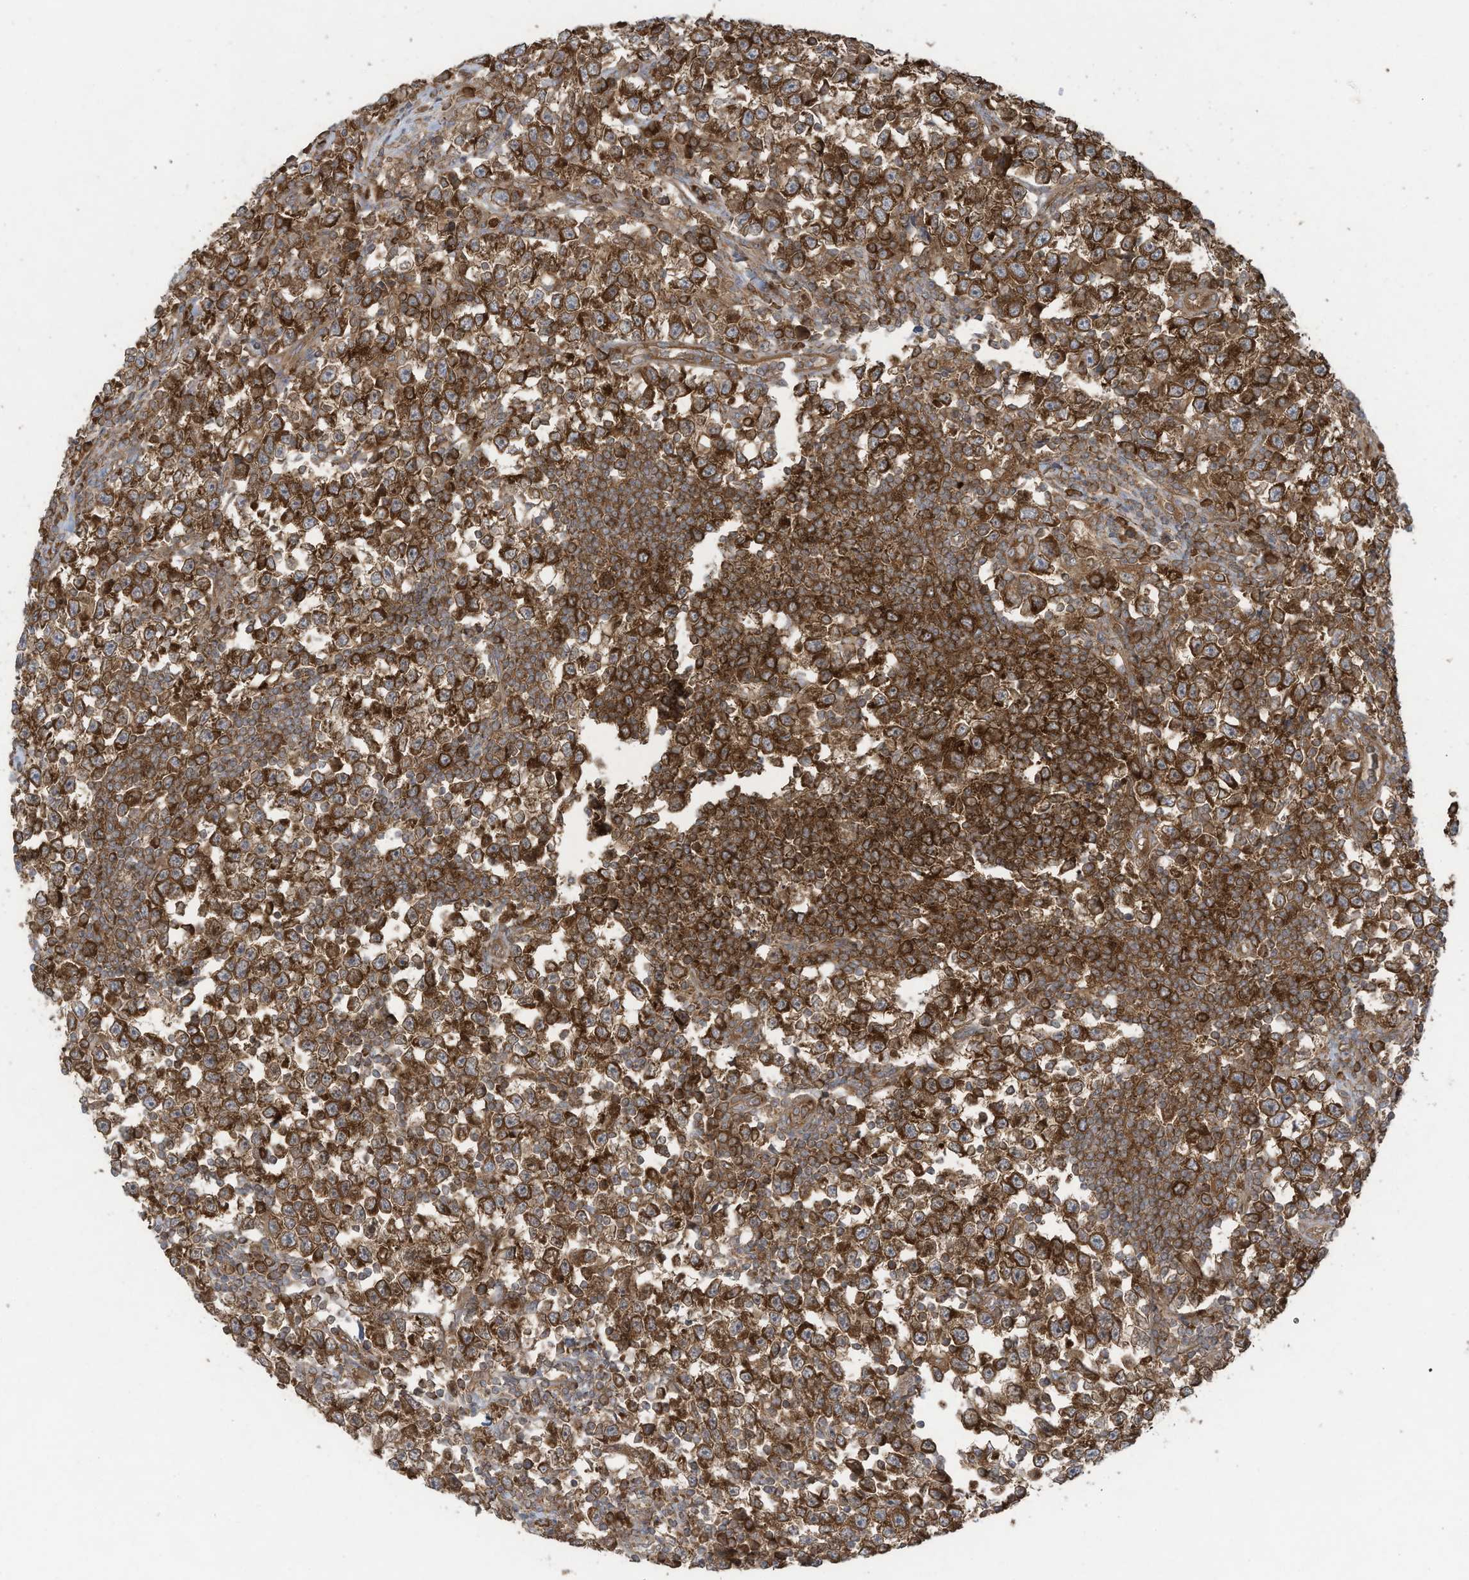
{"staining": {"intensity": "strong", "quantity": "25%-75%", "location": "cytoplasmic/membranous,nuclear"}, "tissue": "testis cancer", "cell_type": "Tumor cells", "image_type": "cancer", "snomed": [{"axis": "morphology", "description": "Normal tissue, NOS"}, {"axis": "morphology", "description": "Seminoma, NOS"}, {"axis": "topography", "description": "Testis"}], "caption": "Protein expression analysis of testis seminoma shows strong cytoplasmic/membranous and nuclear expression in about 25%-75% of tumor cells. The protein is shown in brown color, while the nuclei are stained blue.", "gene": "OLA1", "patient": {"sex": "male", "age": 43}}